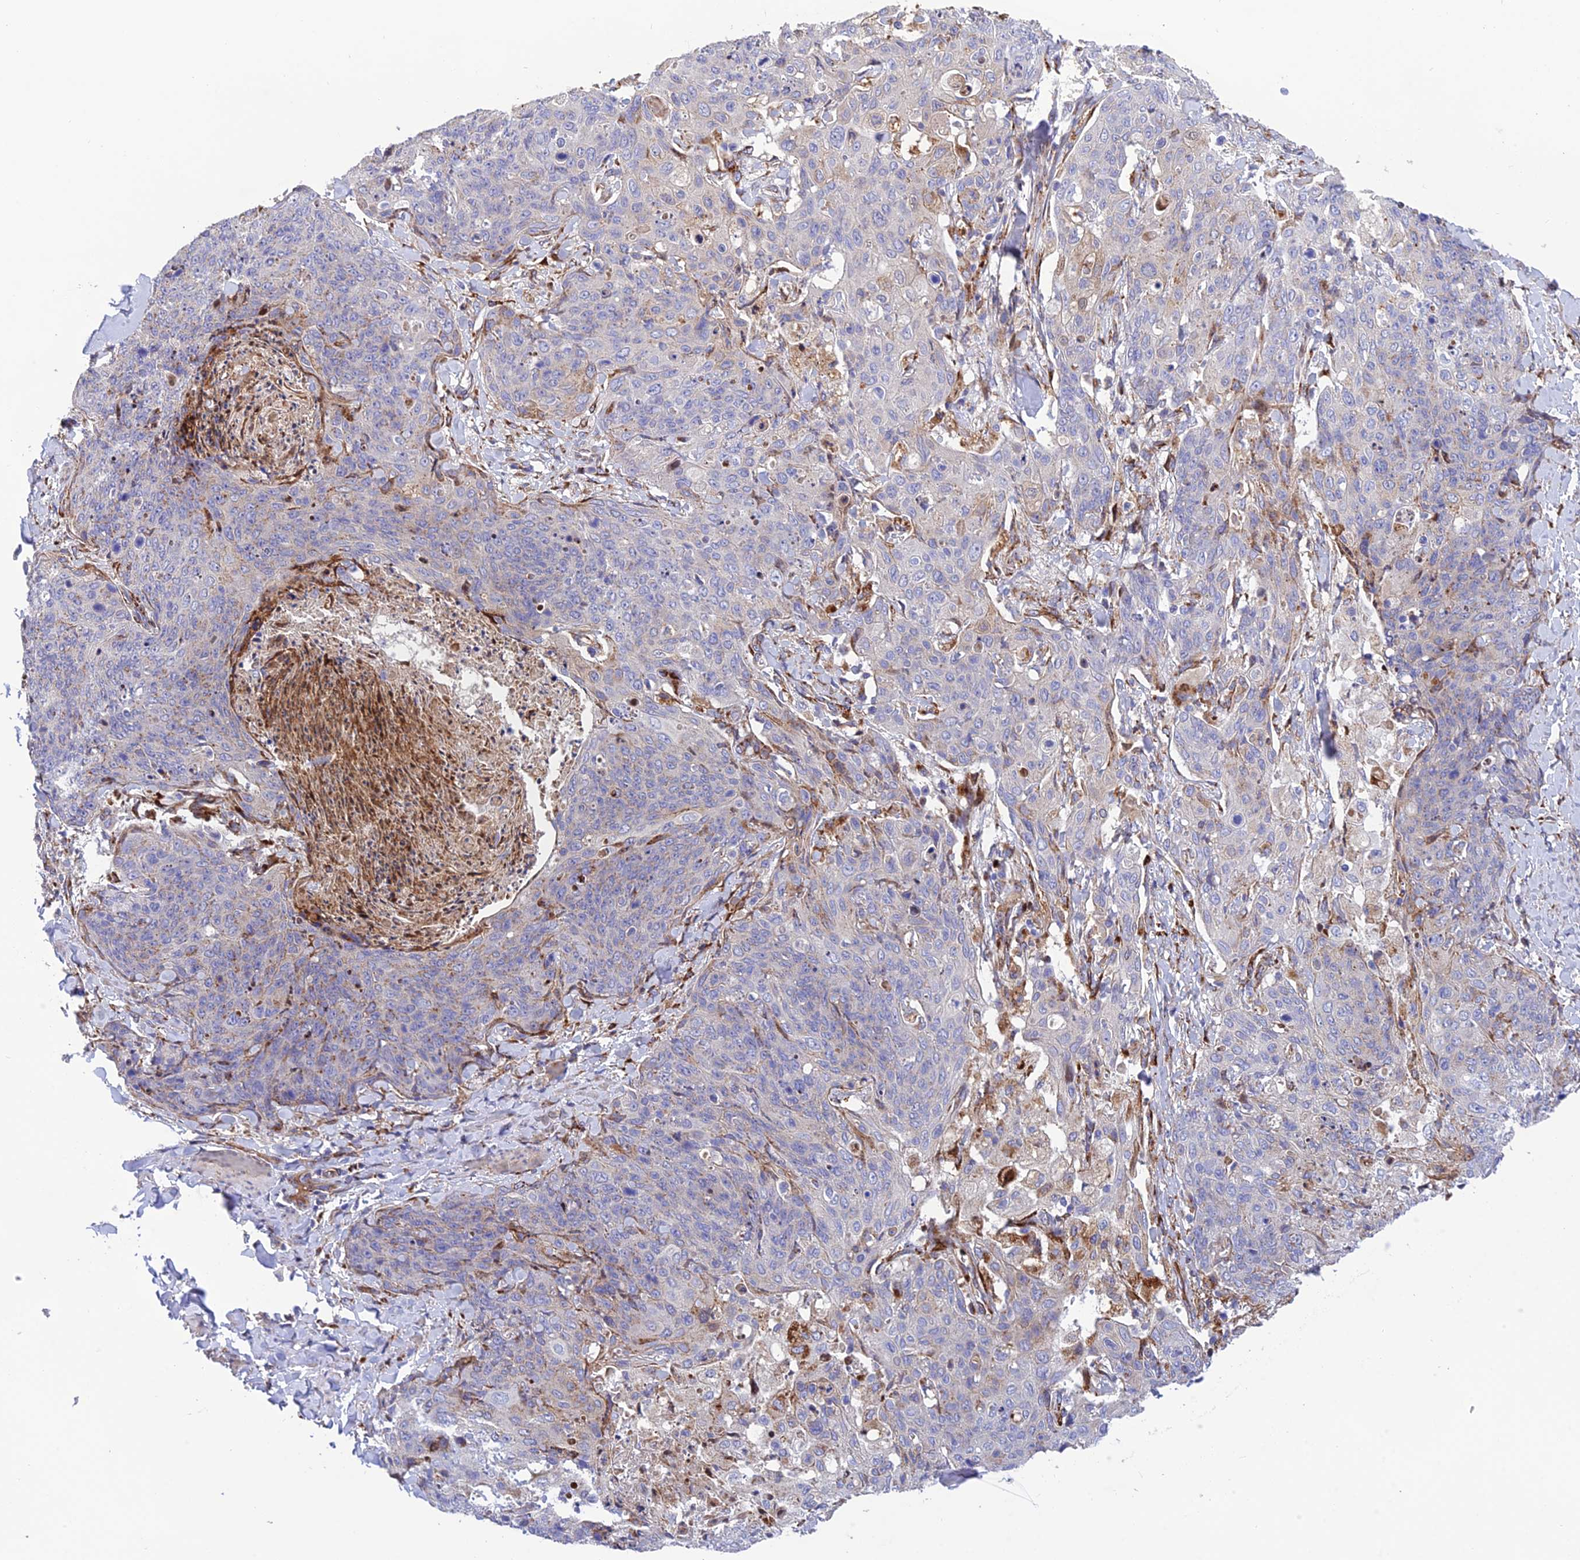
{"staining": {"intensity": "negative", "quantity": "none", "location": "none"}, "tissue": "skin cancer", "cell_type": "Tumor cells", "image_type": "cancer", "snomed": [{"axis": "morphology", "description": "Squamous cell carcinoma, NOS"}, {"axis": "topography", "description": "Skin"}, {"axis": "topography", "description": "Vulva"}], "caption": "Immunohistochemical staining of skin cancer reveals no significant expression in tumor cells.", "gene": "CPSF4L", "patient": {"sex": "female", "age": 85}}